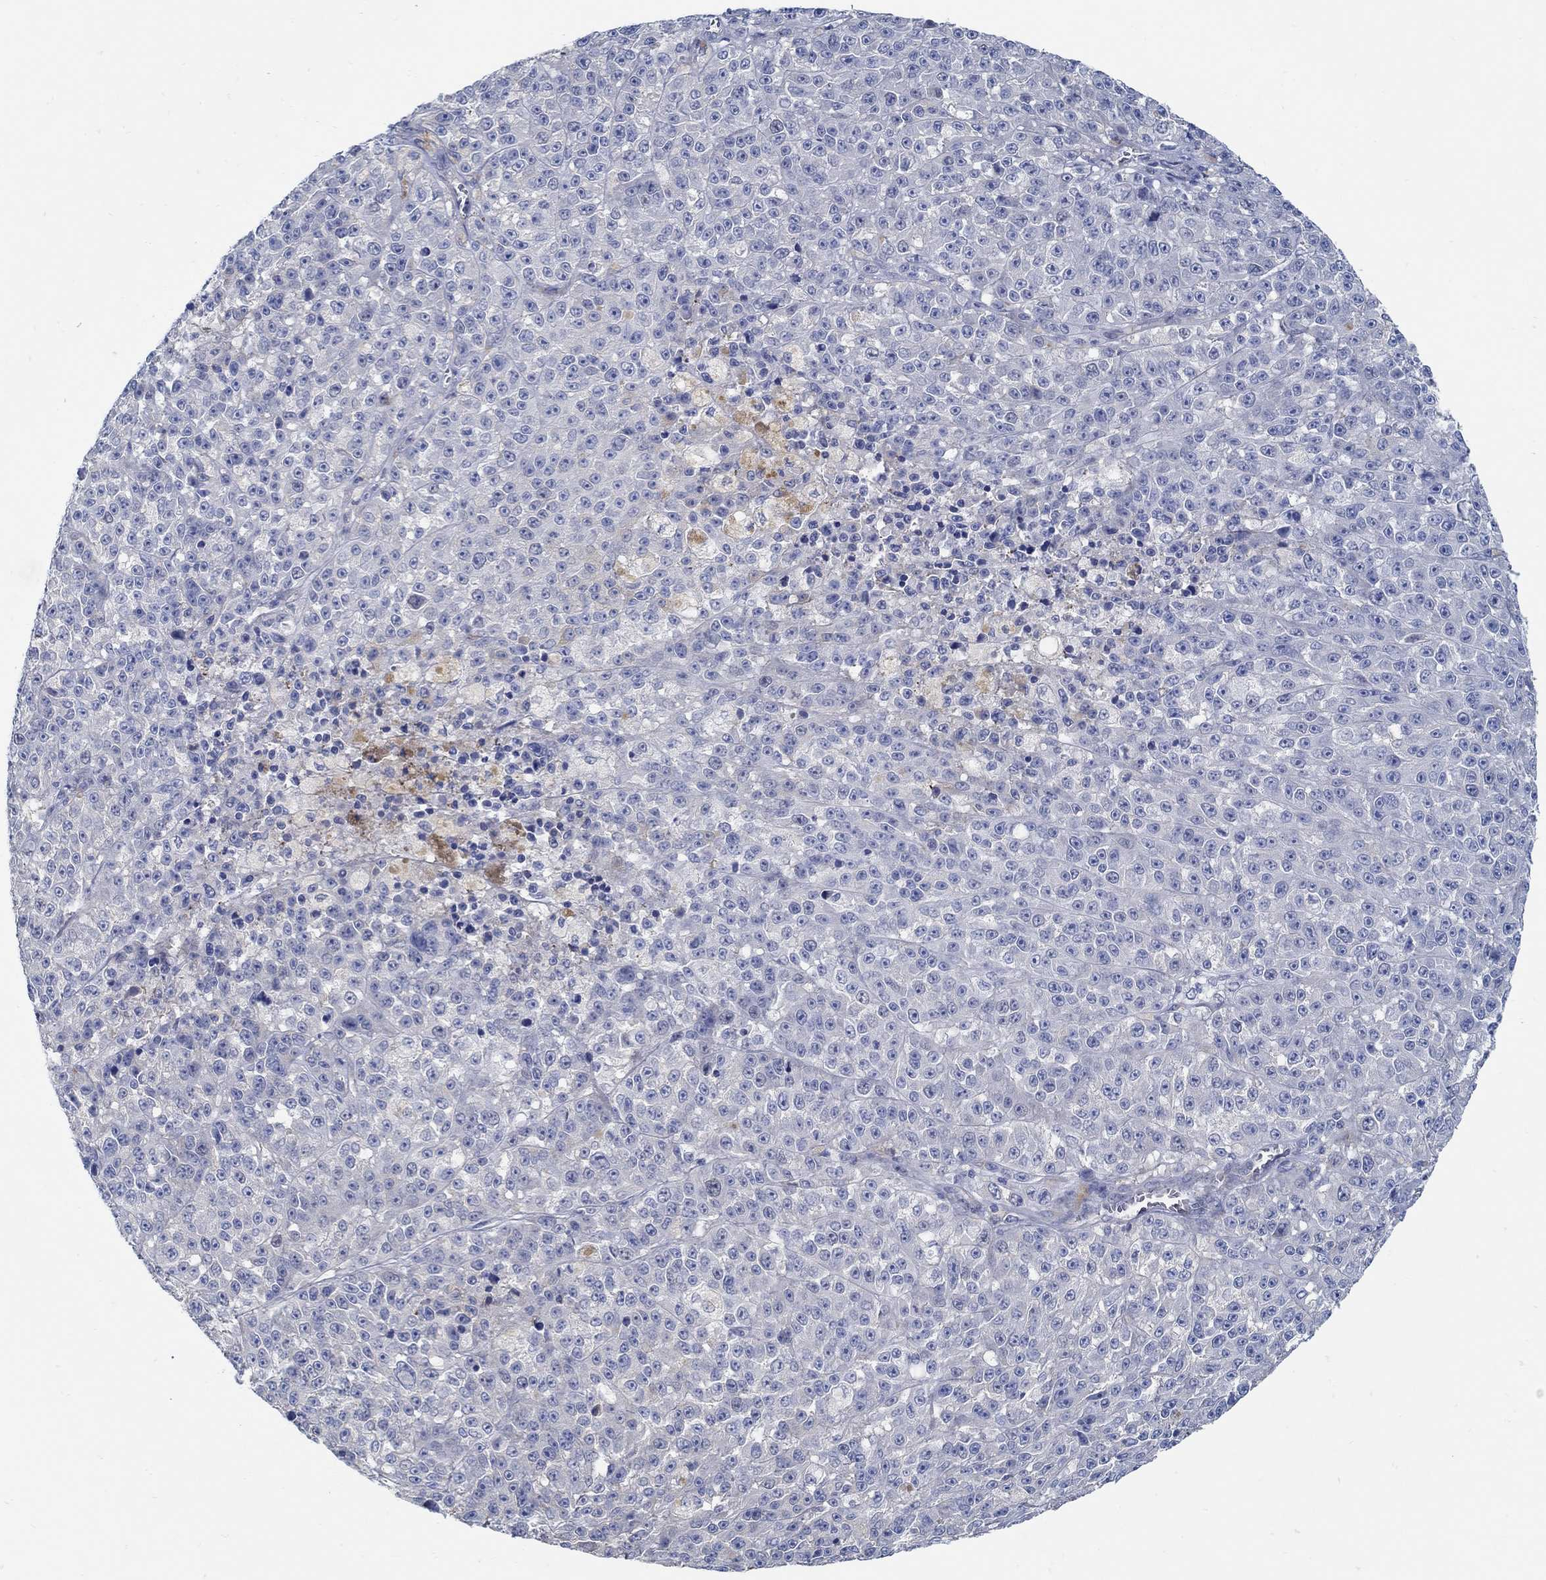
{"staining": {"intensity": "negative", "quantity": "none", "location": "none"}, "tissue": "melanoma", "cell_type": "Tumor cells", "image_type": "cancer", "snomed": [{"axis": "morphology", "description": "Malignant melanoma, NOS"}, {"axis": "topography", "description": "Skin"}], "caption": "Immunohistochemical staining of melanoma shows no significant expression in tumor cells.", "gene": "C15orf39", "patient": {"sex": "female", "age": 58}}